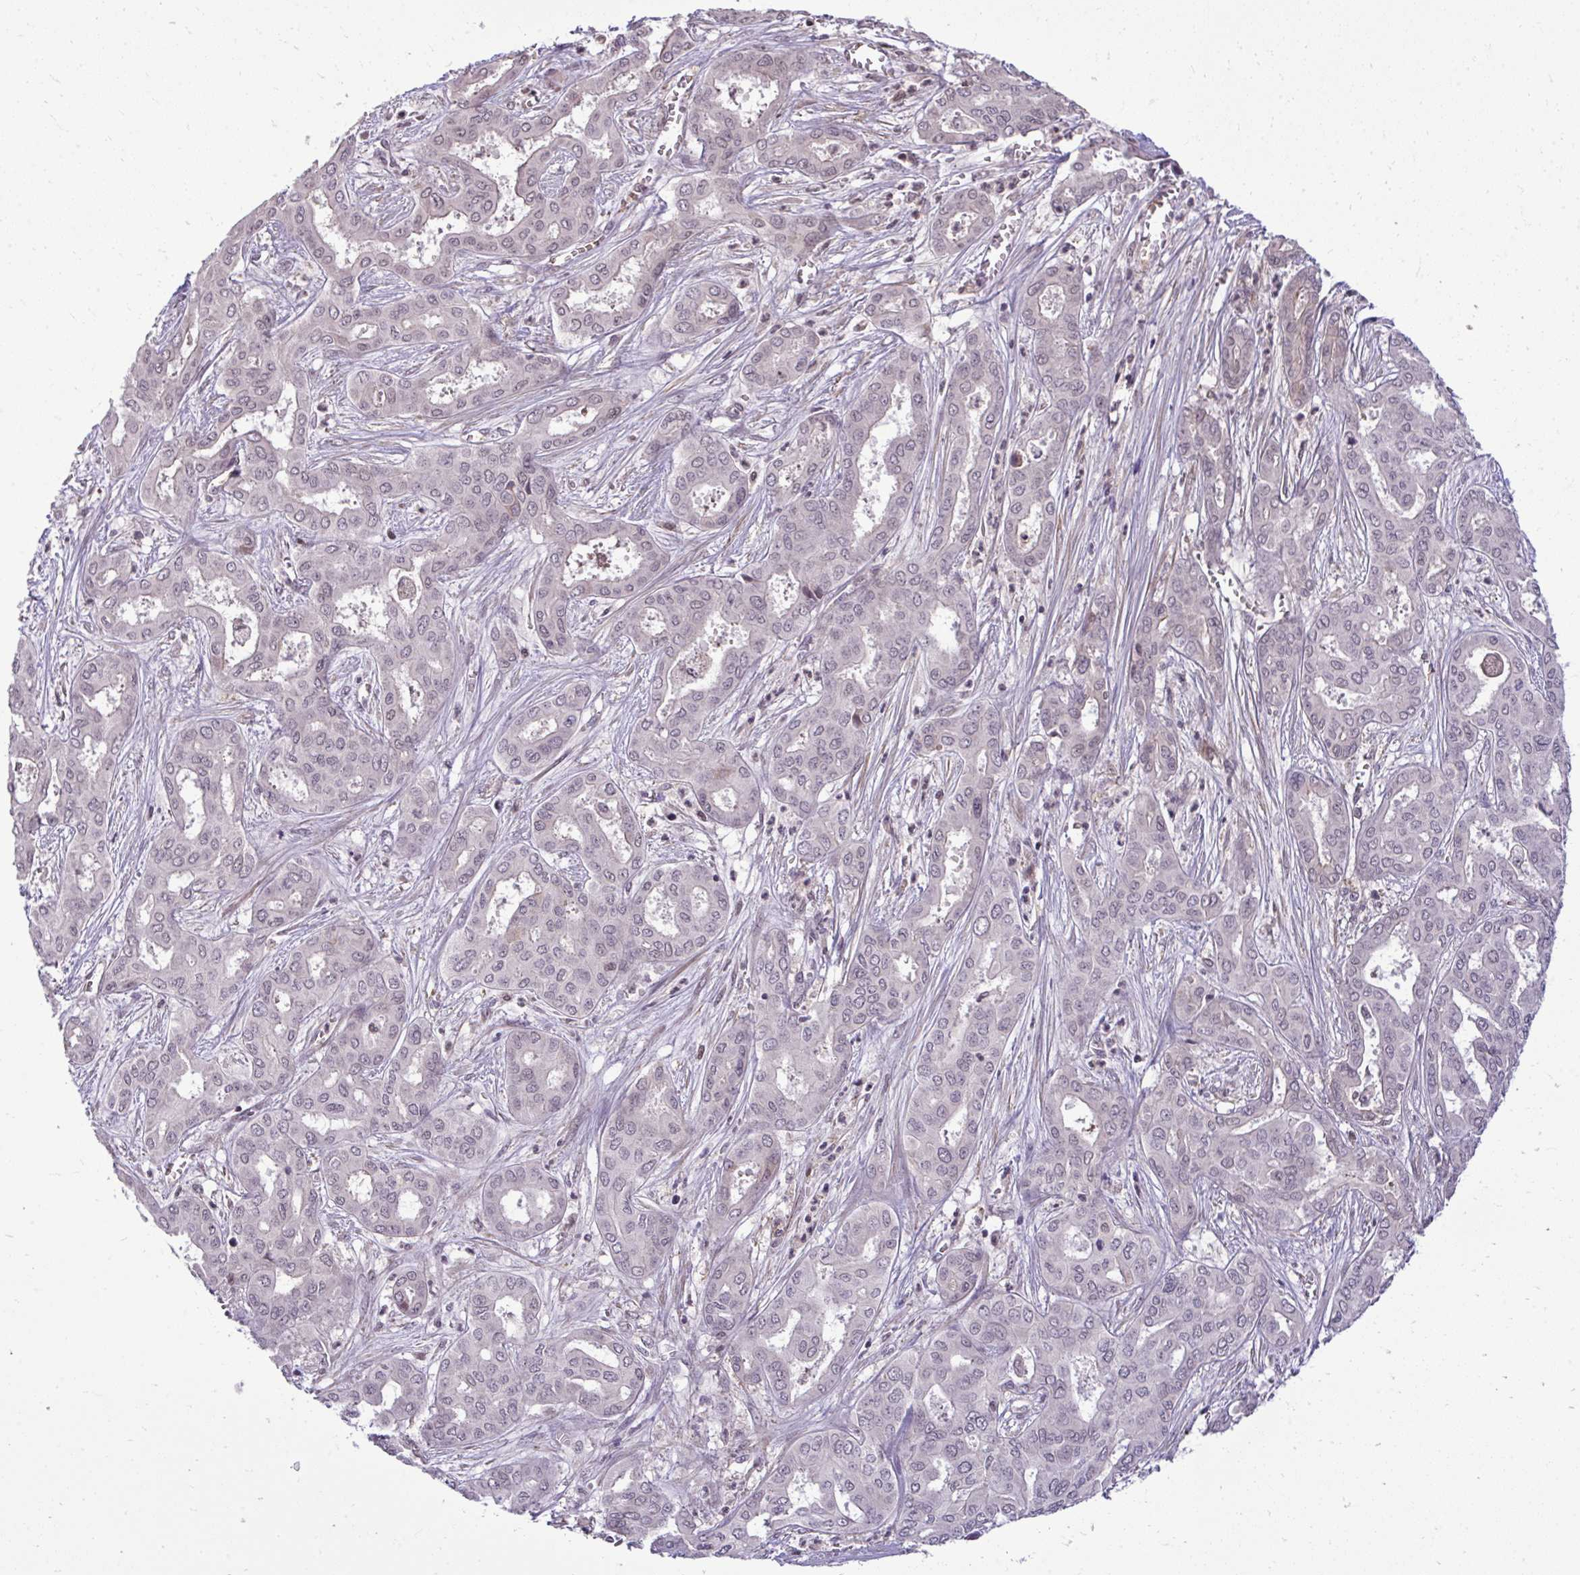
{"staining": {"intensity": "weak", "quantity": "25%-75%", "location": "nuclear"}, "tissue": "liver cancer", "cell_type": "Tumor cells", "image_type": "cancer", "snomed": [{"axis": "morphology", "description": "Cholangiocarcinoma"}, {"axis": "topography", "description": "Liver"}], "caption": "DAB immunohistochemical staining of liver cancer reveals weak nuclear protein expression in about 25%-75% of tumor cells.", "gene": "ZSCAN9", "patient": {"sex": "female", "age": 64}}